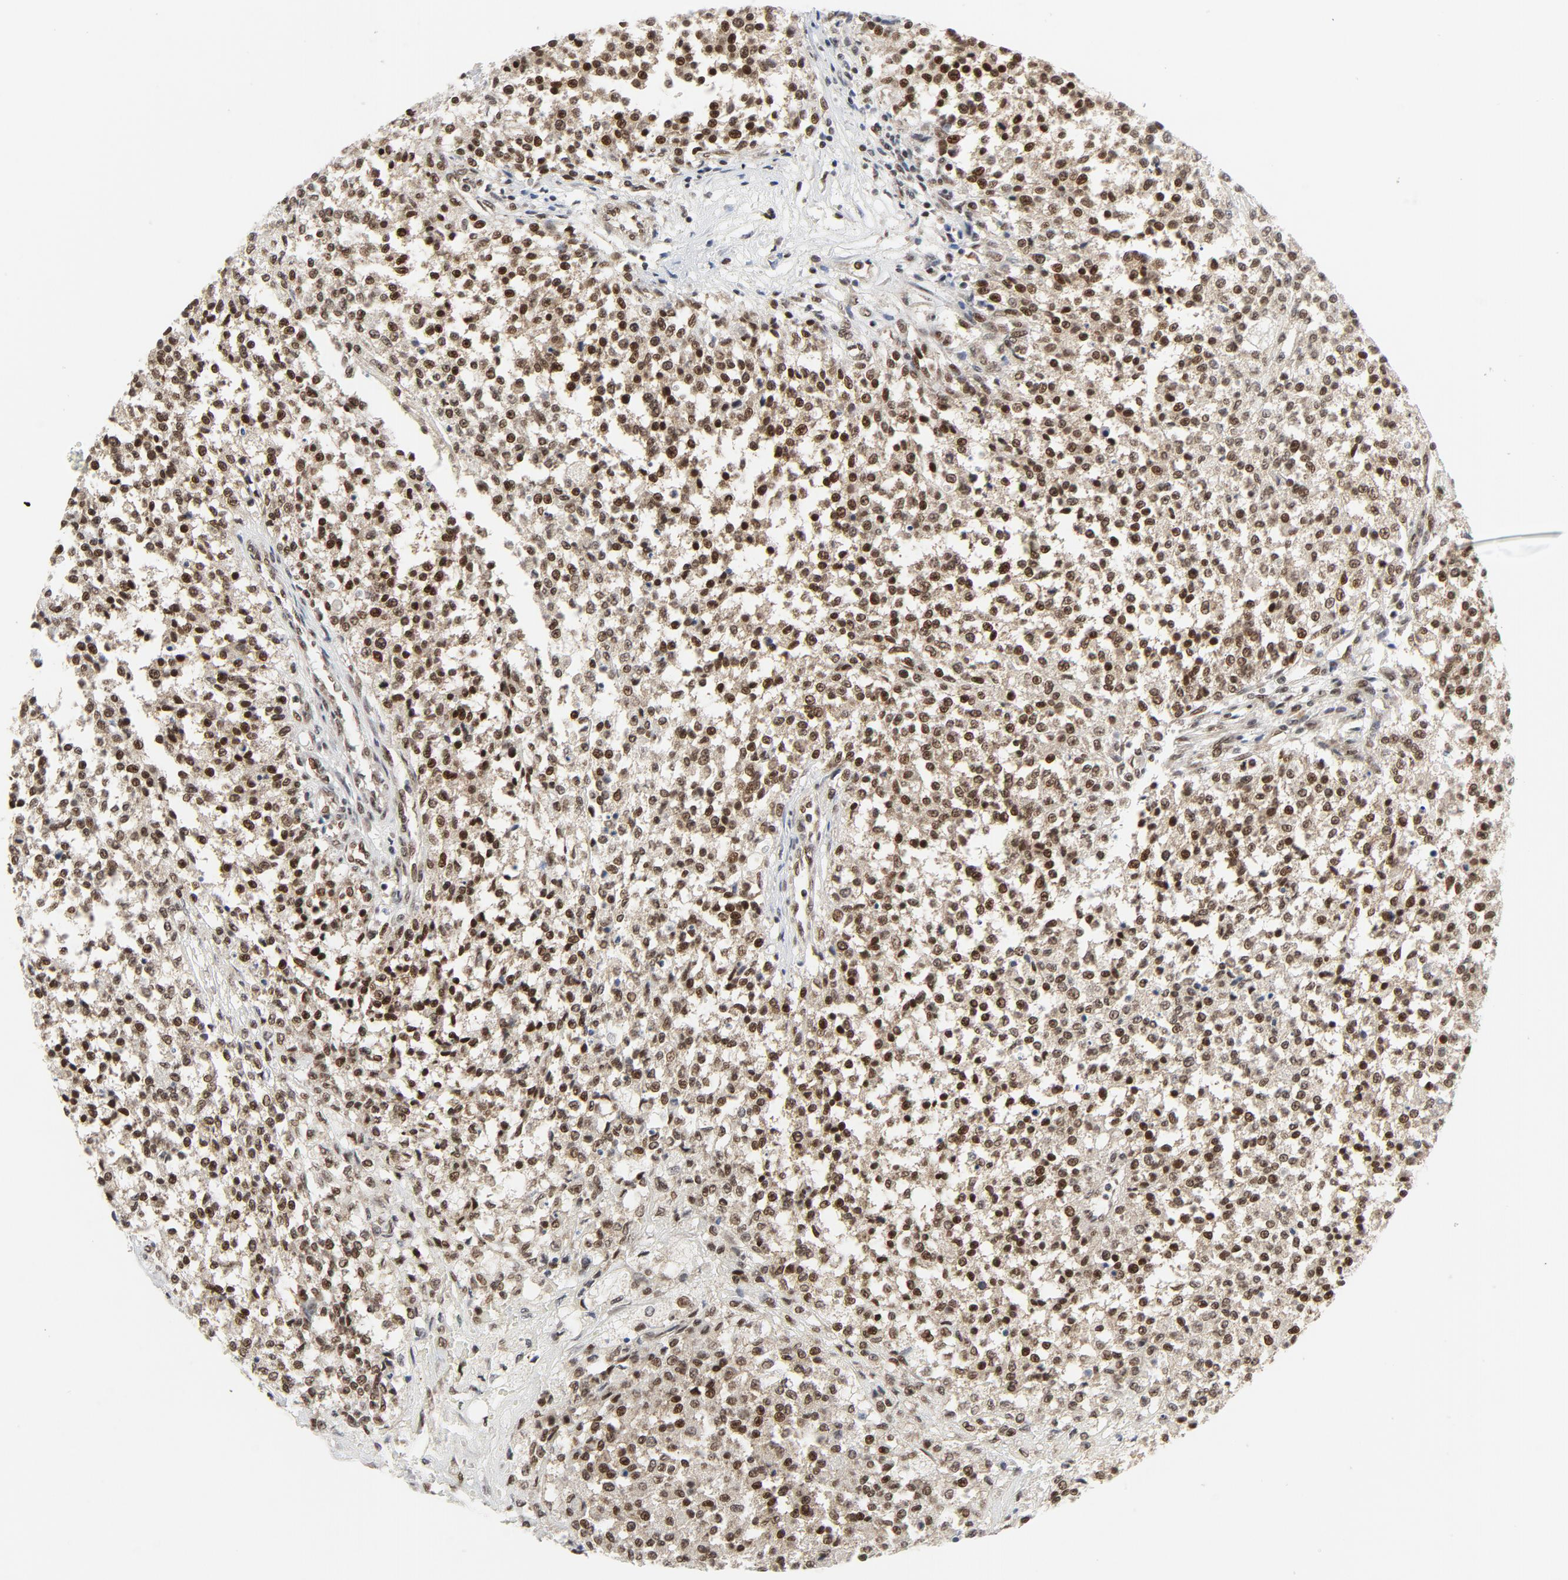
{"staining": {"intensity": "strong", "quantity": ">75%", "location": "nuclear"}, "tissue": "testis cancer", "cell_type": "Tumor cells", "image_type": "cancer", "snomed": [{"axis": "morphology", "description": "Seminoma, NOS"}, {"axis": "topography", "description": "Testis"}], "caption": "Immunohistochemistry (IHC) of testis cancer (seminoma) demonstrates high levels of strong nuclear positivity in approximately >75% of tumor cells. (brown staining indicates protein expression, while blue staining denotes nuclei).", "gene": "ERCC1", "patient": {"sex": "male", "age": 59}}